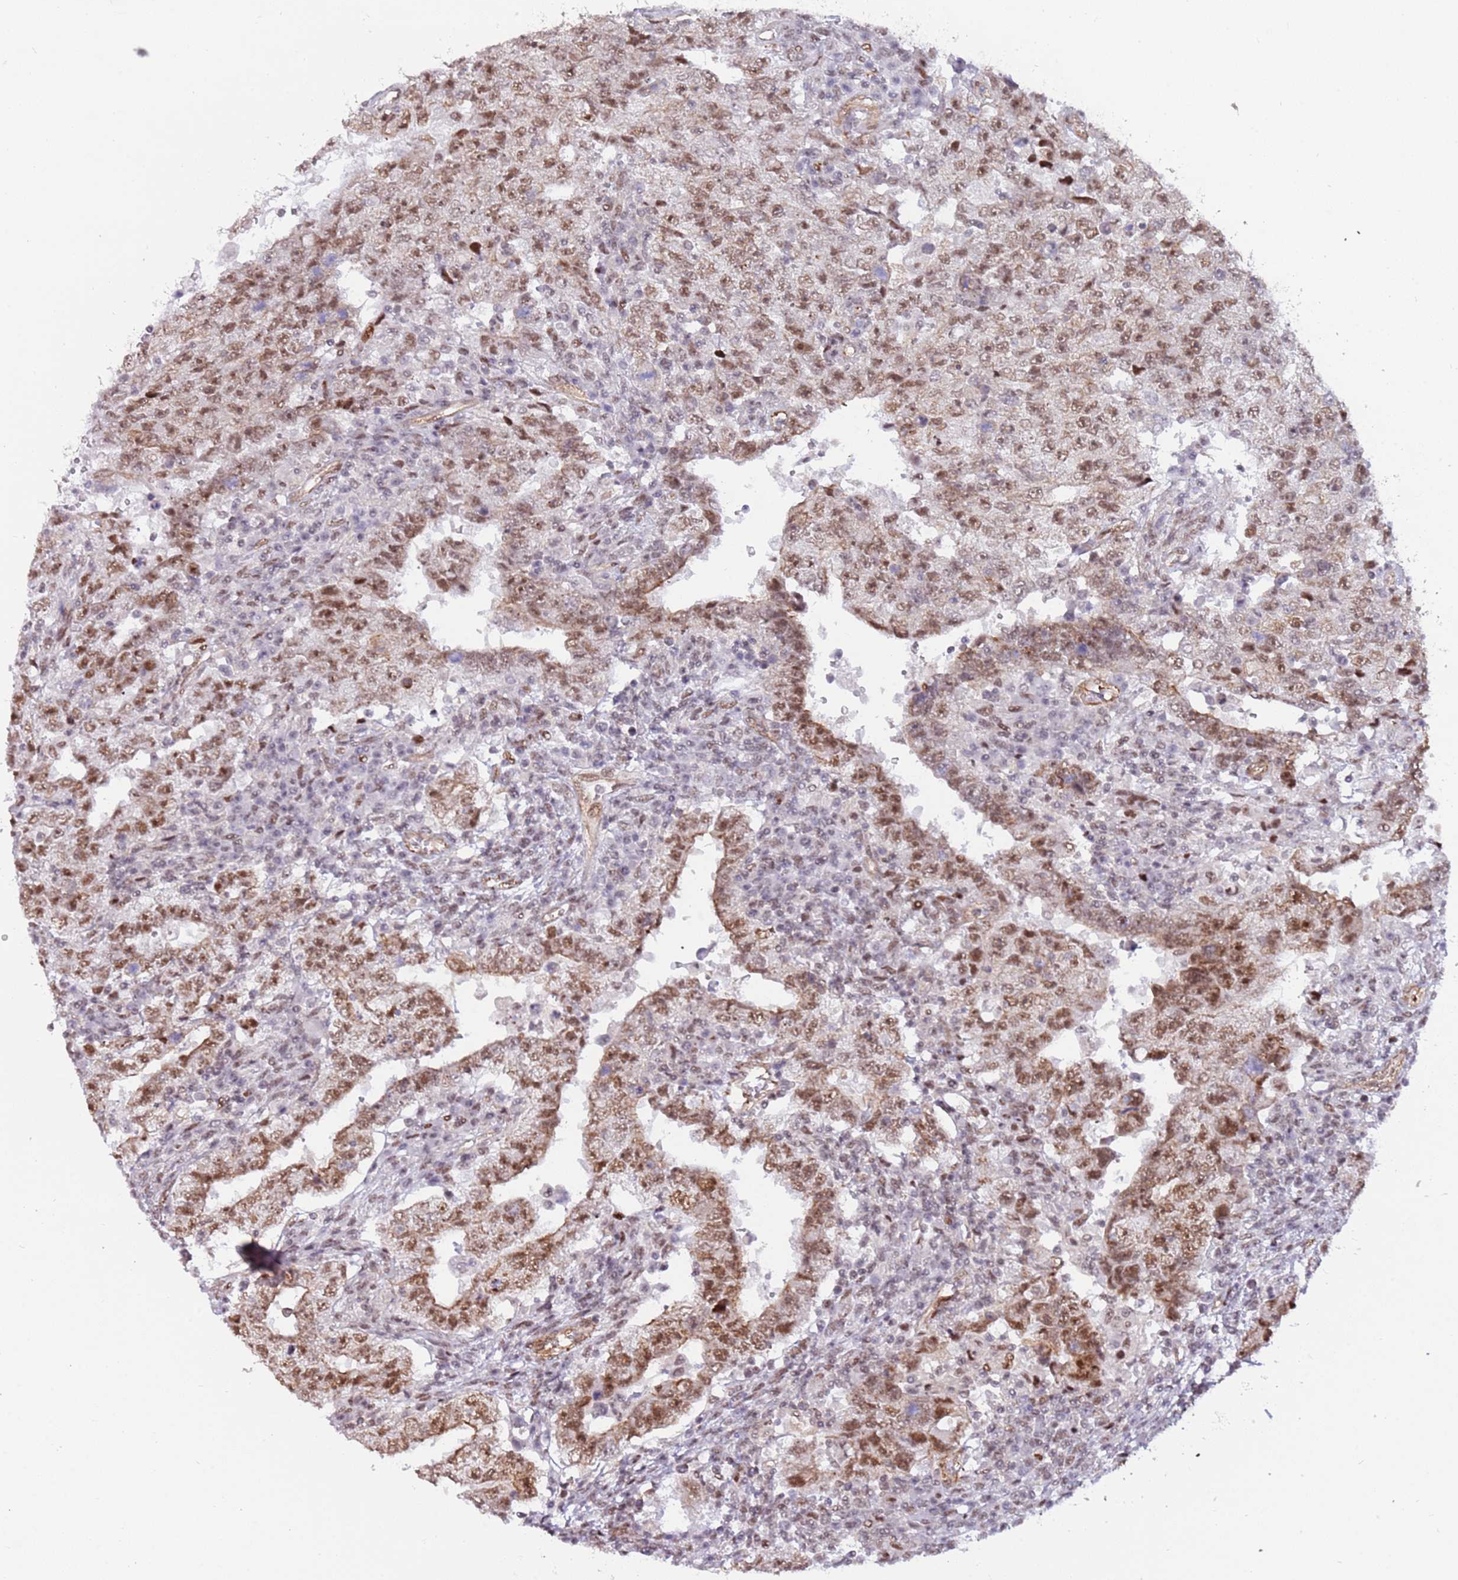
{"staining": {"intensity": "moderate", "quantity": ">75%", "location": "nuclear"}, "tissue": "testis cancer", "cell_type": "Tumor cells", "image_type": "cancer", "snomed": [{"axis": "morphology", "description": "Carcinoma, Embryonal, NOS"}, {"axis": "topography", "description": "Testis"}], "caption": "Testis cancer (embryonal carcinoma) stained for a protein (brown) reveals moderate nuclear positive positivity in approximately >75% of tumor cells.", "gene": "LRMDA", "patient": {"sex": "male", "age": 26}}